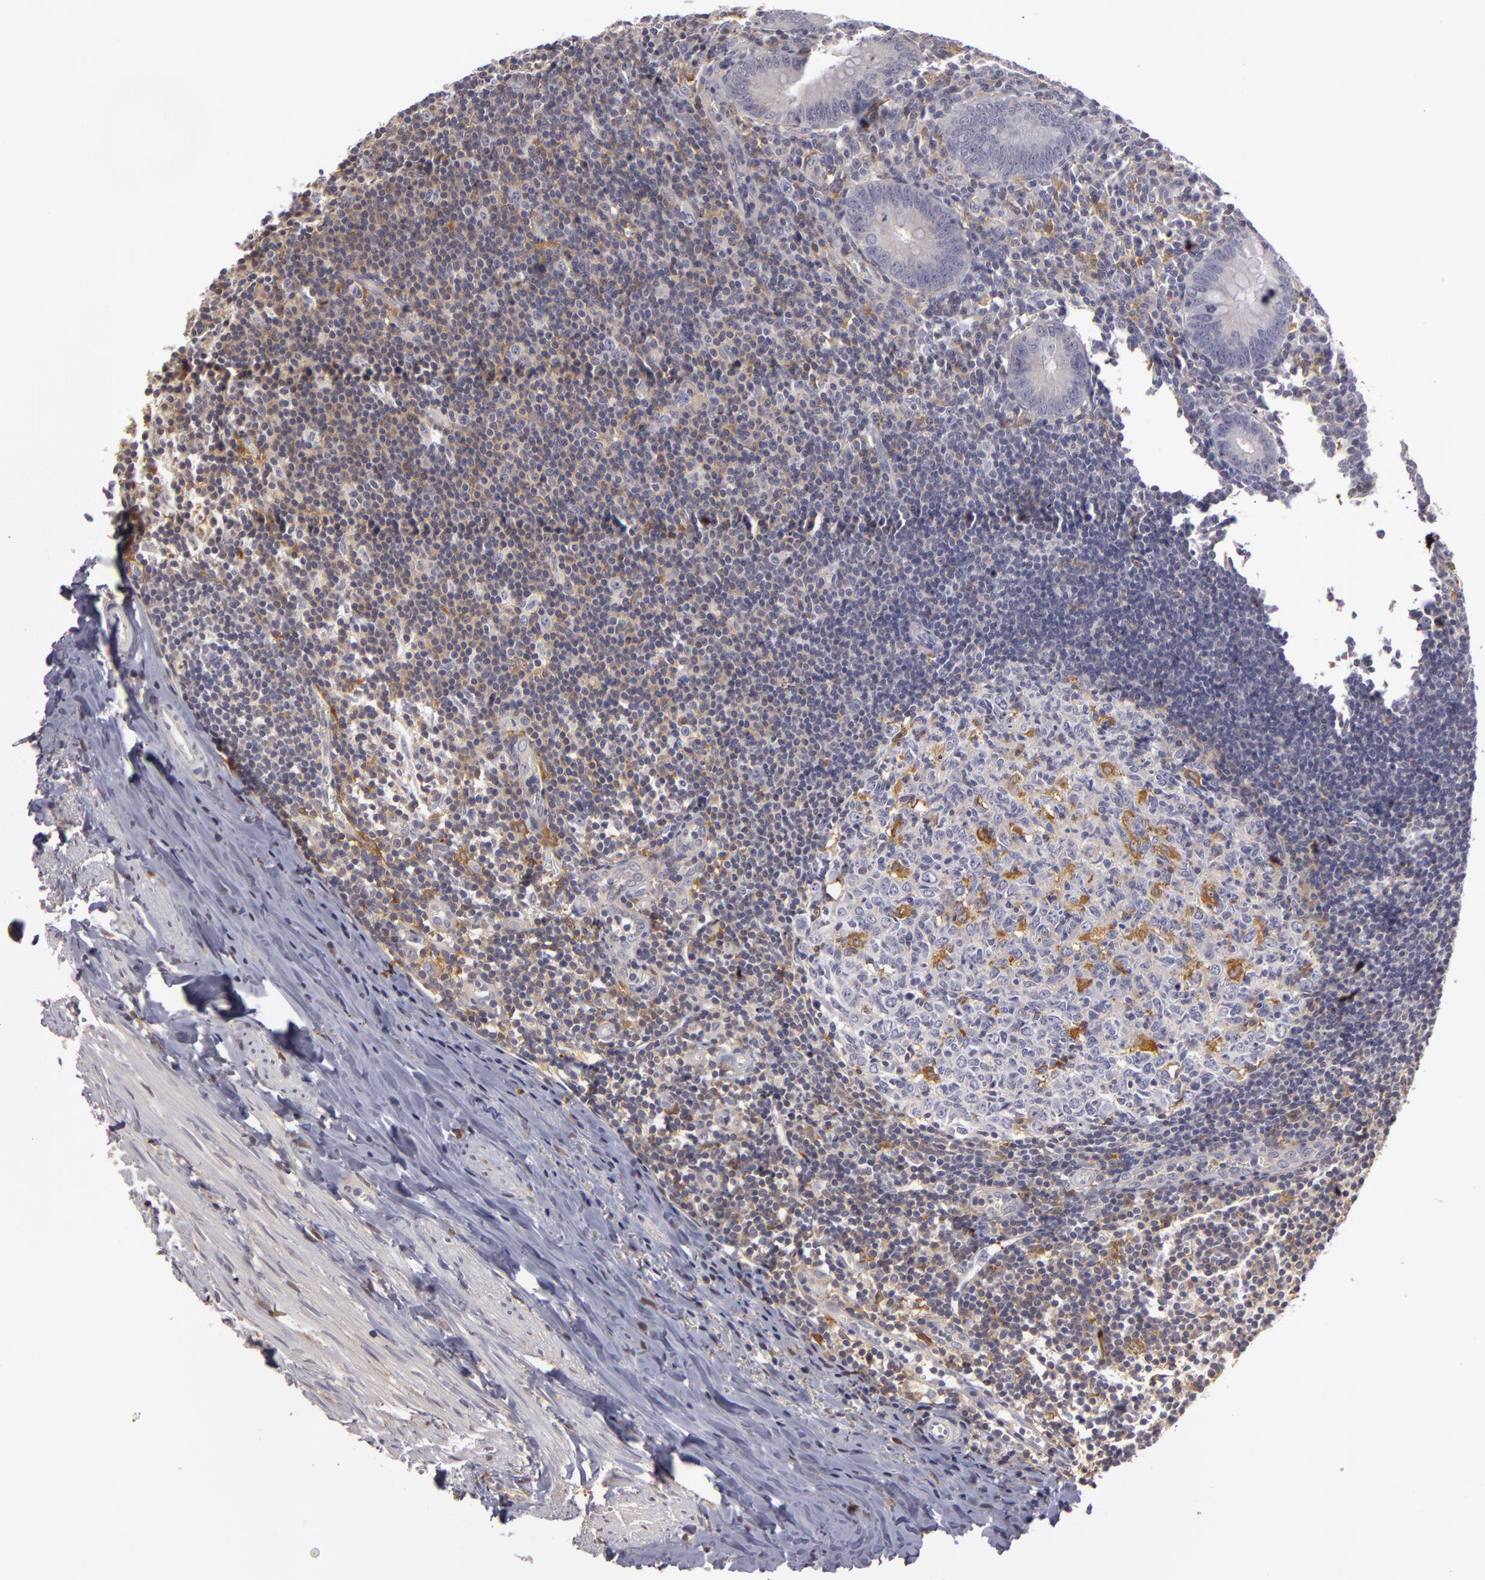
{"staining": {"intensity": "negative", "quantity": "none", "location": "none"}, "tissue": "appendix", "cell_type": "Glandular cells", "image_type": "normal", "snomed": [{"axis": "morphology", "description": "Normal tissue, NOS"}, {"axis": "topography", "description": "Appendix"}], "caption": "IHC image of normal appendix stained for a protein (brown), which exhibits no staining in glandular cells.", "gene": "GNPDA1", "patient": {"sex": "female", "age": 19}}